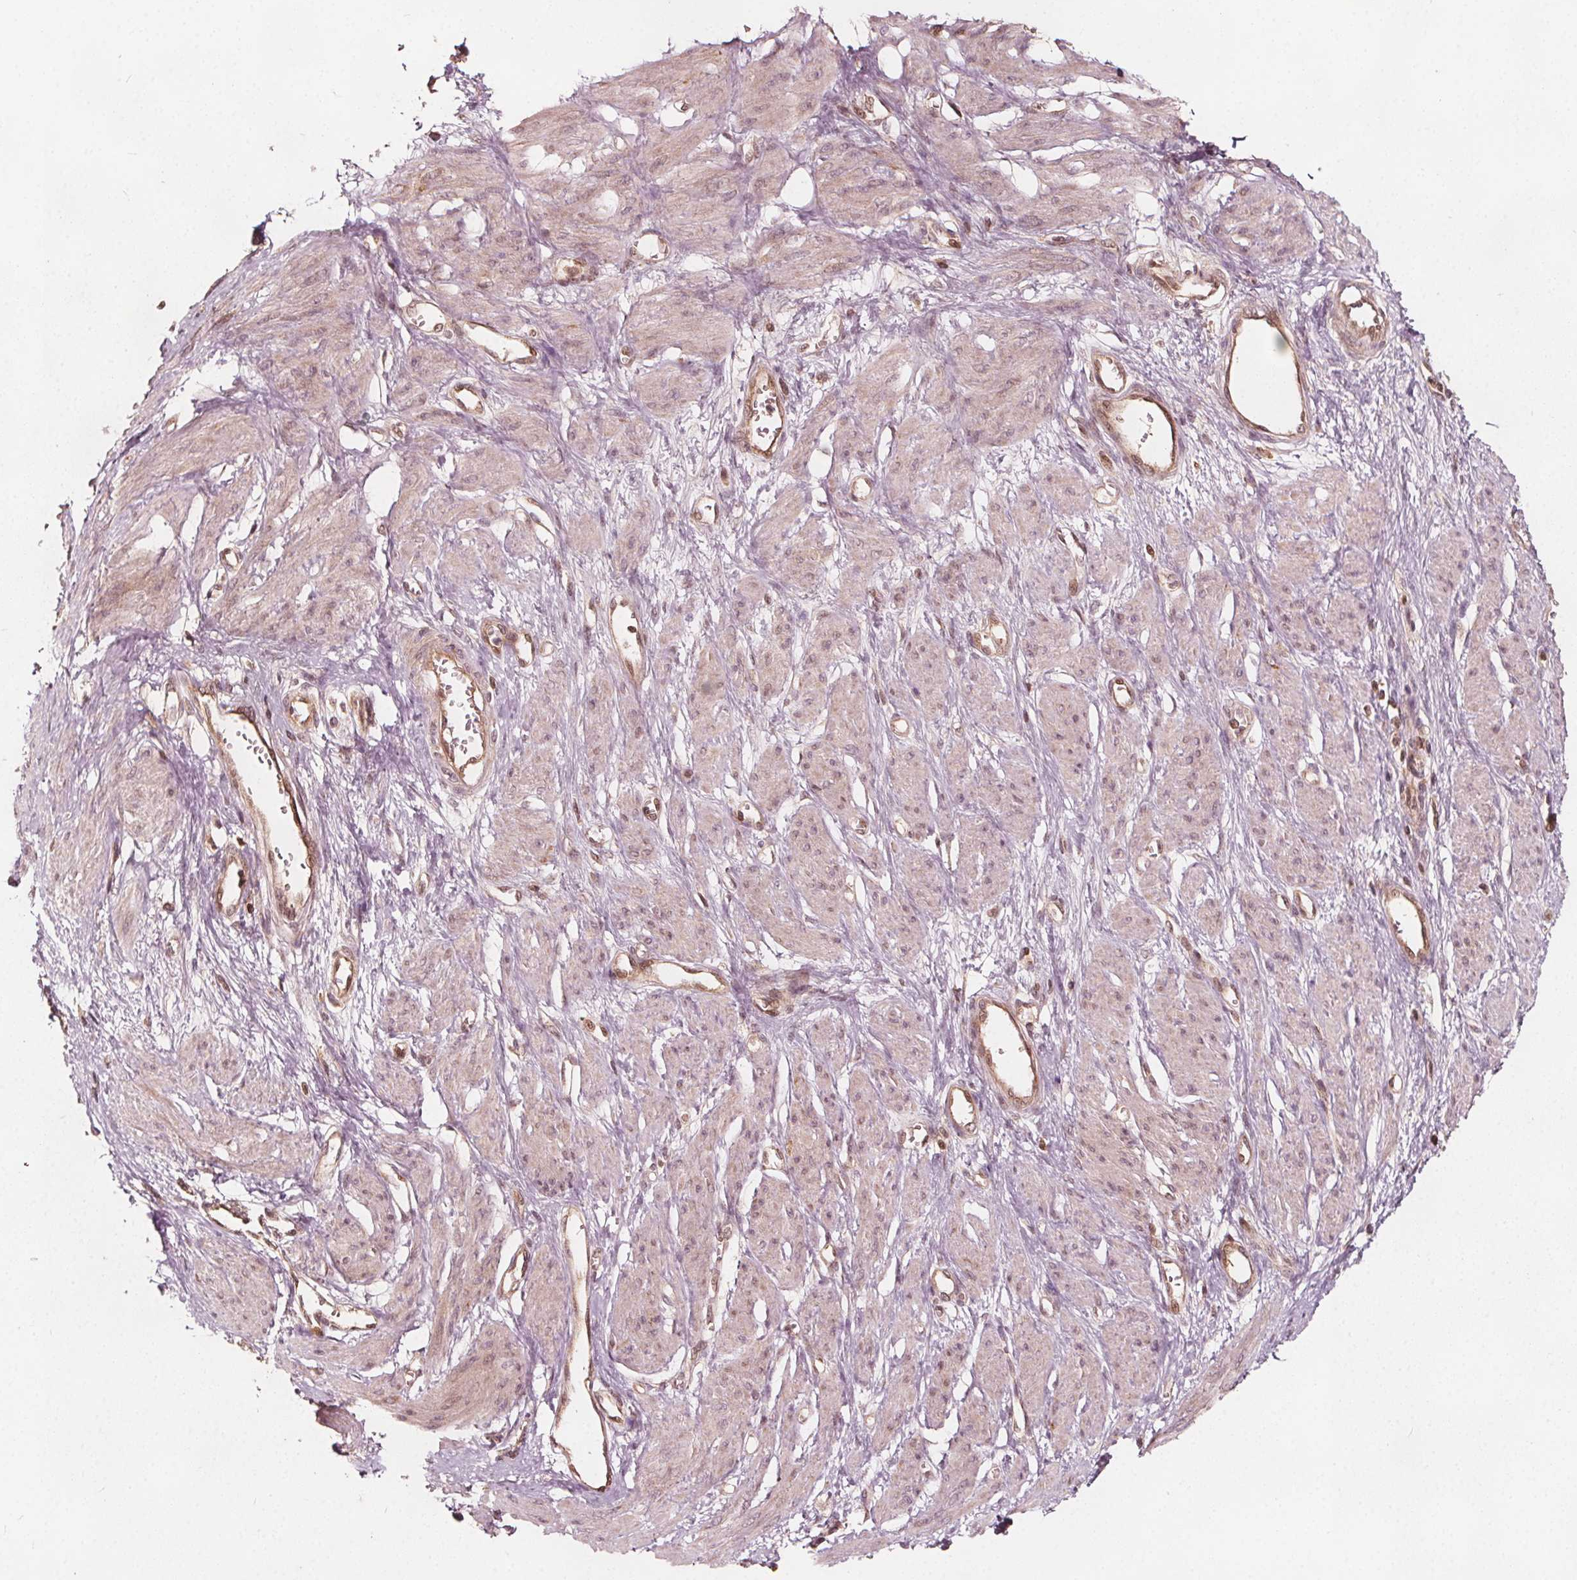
{"staining": {"intensity": "weak", "quantity": "25%-75%", "location": "cytoplasmic/membranous"}, "tissue": "smooth muscle", "cell_type": "Smooth muscle cells", "image_type": "normal", "snomed": [{"axis": "morphology", "description": "Normal tissue, NOS"}, {"axis": "topography", "description": "Smooth muscle"}, {"axis": "topography", "description": "Uterus"}], "caption": "Protein staining shows weak cytoplasmic/membranous expression in approximately 25%-75% of smooth muscle cells in benign smooth muscle. The protein of interest is stained brown, and the nuclei are stained in blue (DAB (3,3'-diaminobenzidine) IHC with brightfield microscopy, high magnification).", "gene": "AIP", "patient": {"sex": "female", "age": 39}}